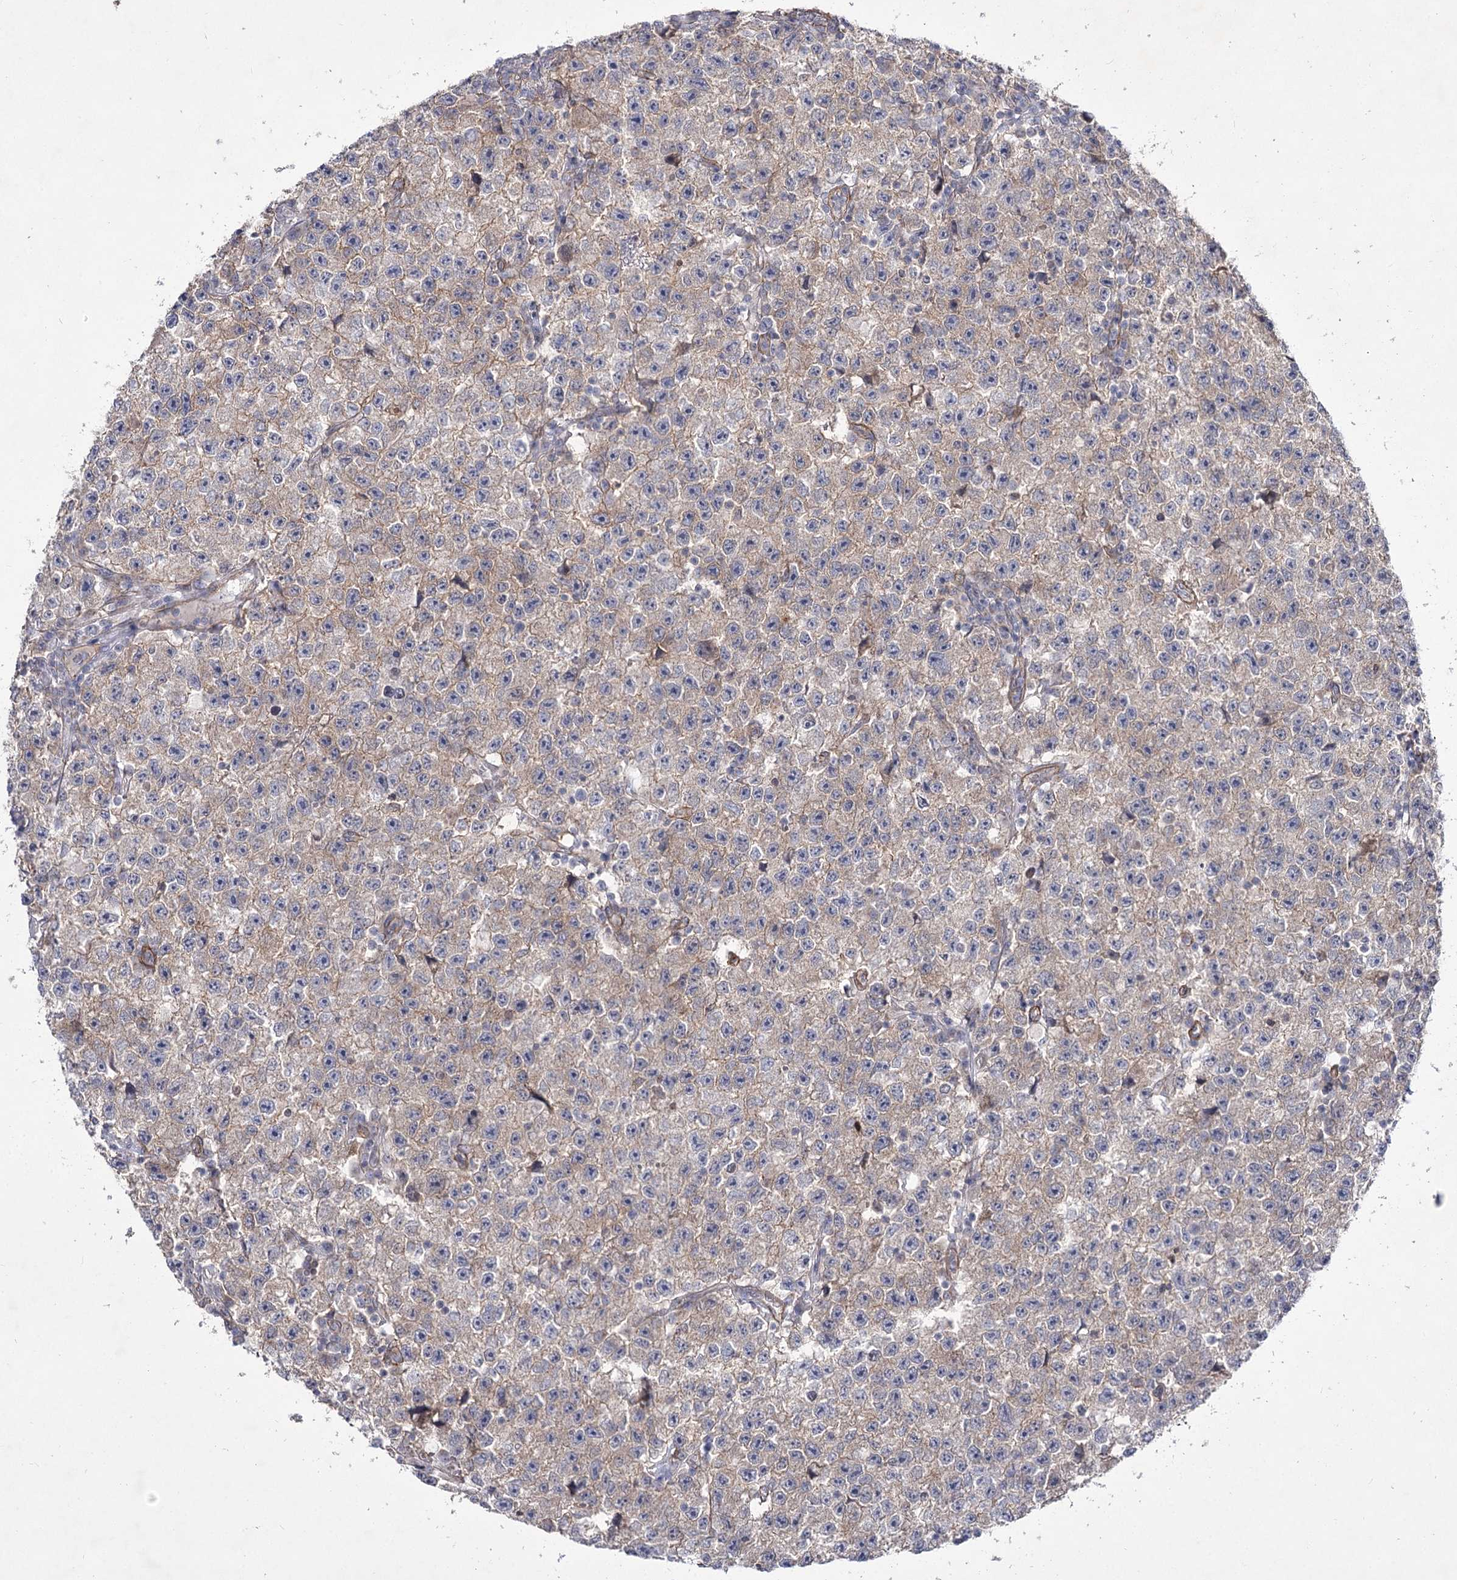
{"staining": {"intensity": "moderate", "quantity": "25%-75%", "location": "cytoplasmic/membranous"}, "tissue": "testis cancer", "cell_type": "Tumor cells", "image_type": "cancer", "snomed": [{"axis": "morphology", "description": "Seminoma, NOS"}, {"axis": "topography", "description": "Testis"}], "caption": "Immunohistochemistry of testis cancer (seminoma) demonstrates medium levels of moderate cytoplasmic/membranous expression in about 25%-75% of tumor cells.", "gene": "SH3BP5L", "patient": {"sex": "male", "age": 22}}